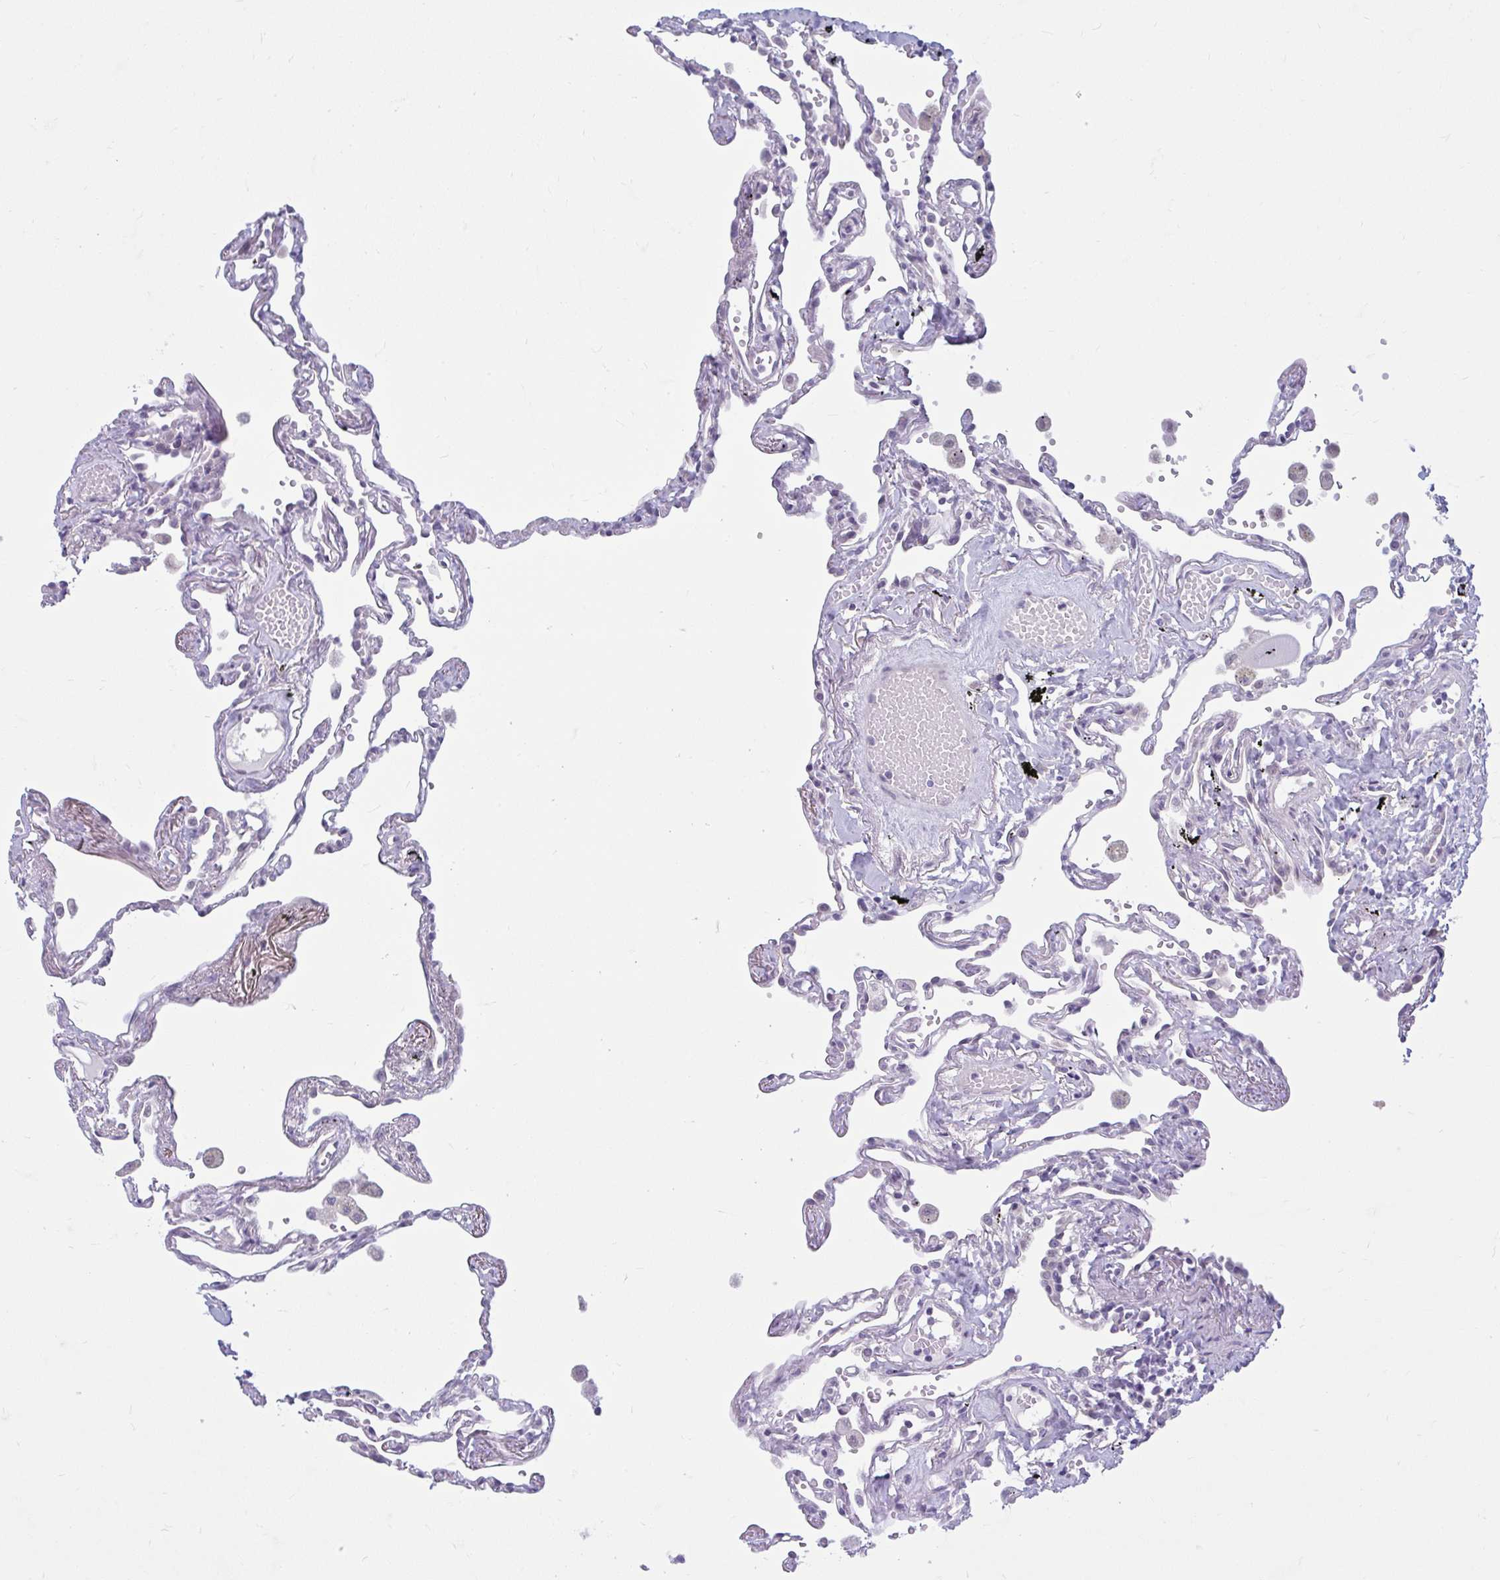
{"staining": {"intensity": "negative", "quantity": "none", "location": "none"}, "tissue": "lung", "cell_type": "Alveolar cells", "image_type": "normal", "snomed": [{"axis": "morphology", "description": "Normal tissue, NOS"}, {"axis": "topography", "description": "Lung"}], "caption": "DAB immunohistochemical staining of benign human lung demonstrates no significant staining in alveolar cells.", "gene": "FAM153A", "patient": {"sex": "female", "age": 67}}